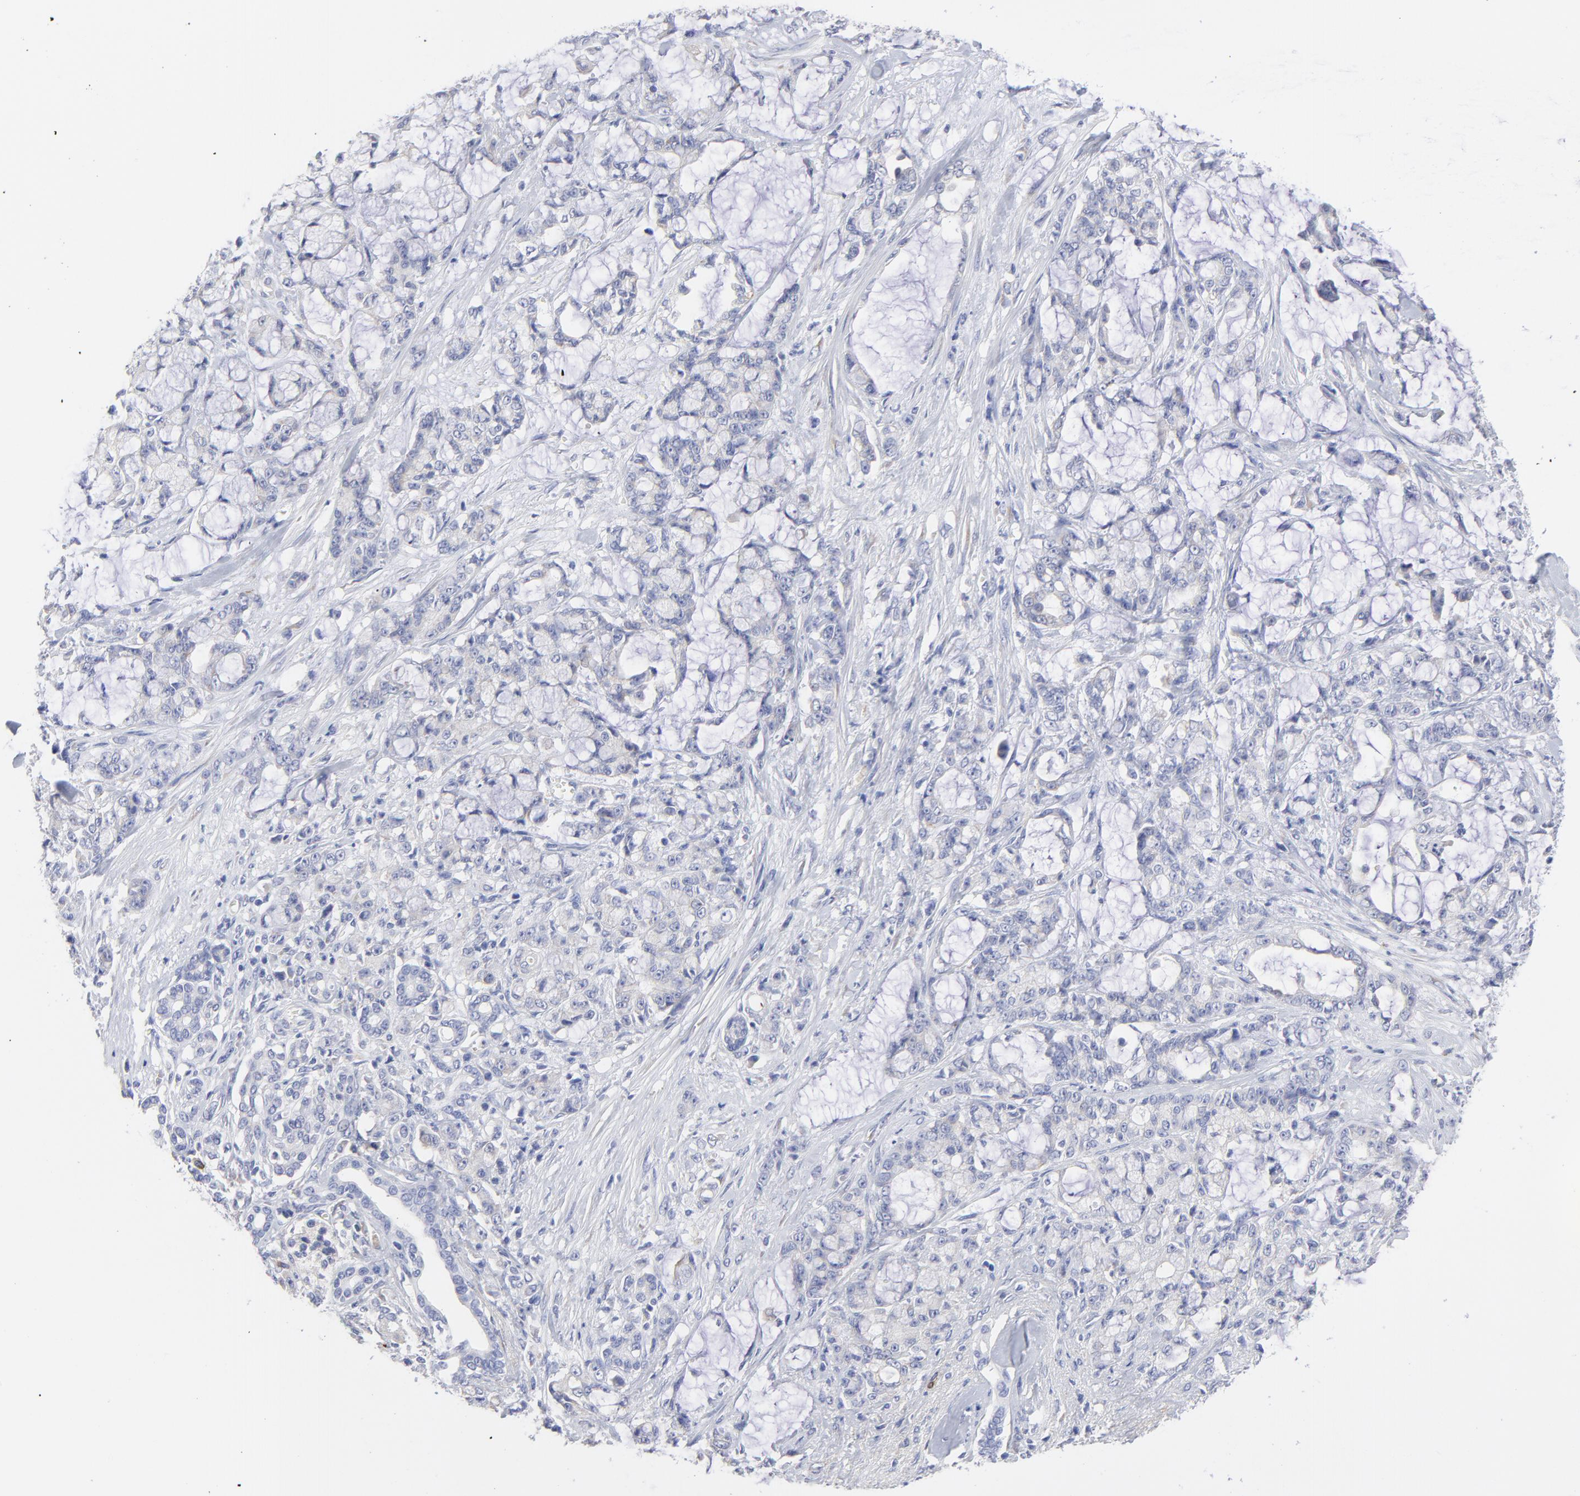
{"staining": {"intensity": "negative", "quantity": "none", "location": "none"}, "tissue": "pancreatic cancer", "cell_type": "Tumor cells", "image_type": "cancer", "snomed": [{"axis": "morphology", "description": "Adenocarcinoma, NOS"}, {"axis": "topography", "description": "Pancreas"}], "caption": "Protein analysis of pancreatic cancer (adenocarcinoma) shows no significant expression in tumor cells.", "gene": "DUSP9", "patient": {"sex": "female", "age": 73}}